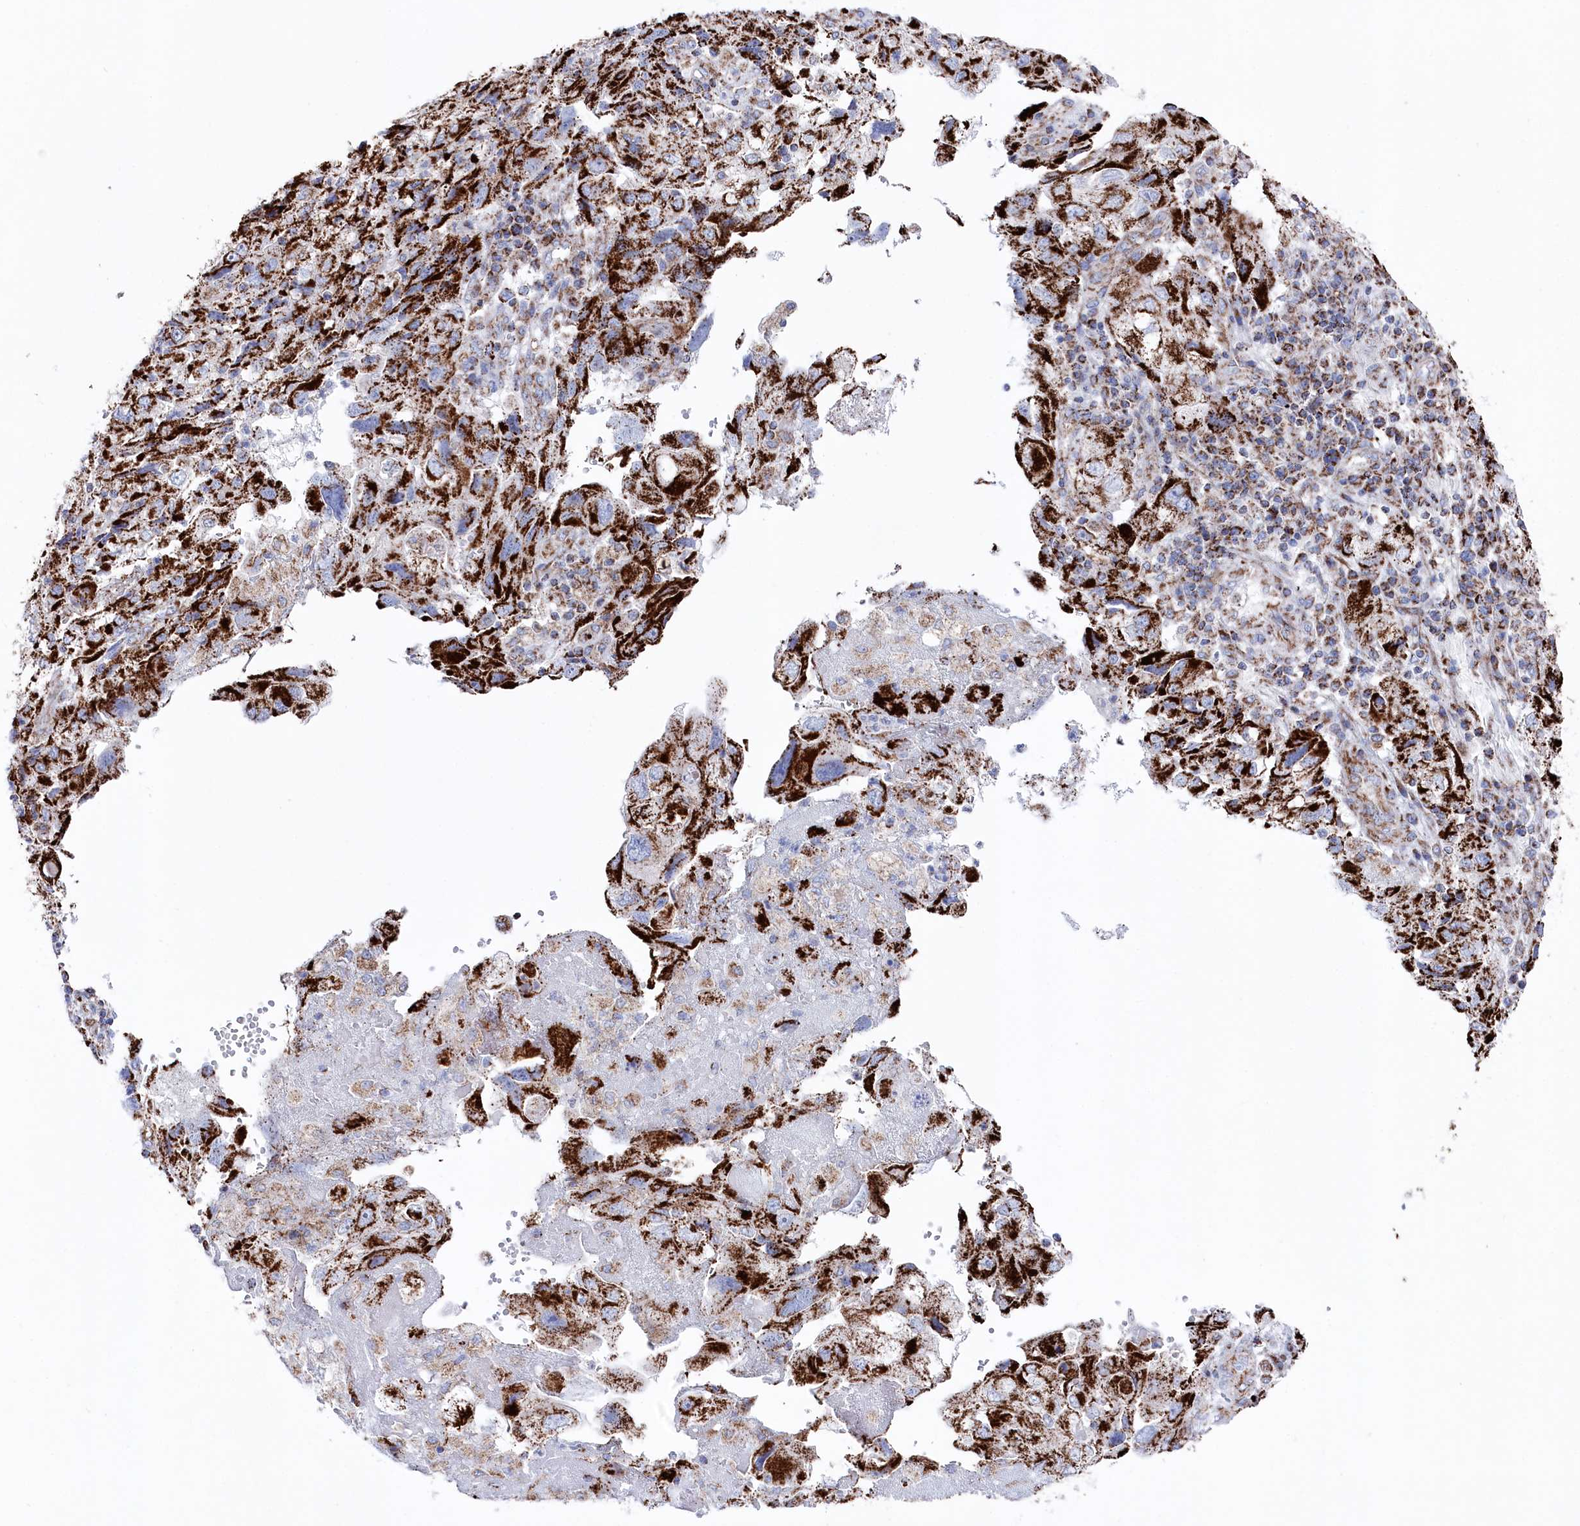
{"staining": {"intensity": "strong", "quantity": ">75%", "location": "cytoplasmic/membranous"}, "tissue": "endometrial cancer", "cell_type": "Tumor cells", "image_type": "cancer", "snomed": [{"axis": "morphology", "description": "Adenocarcinoma, NOS"}, {"axis": "topography", "description": "Endometrium"}], "caption": "Protein staining by immunohistochemistry exhibits strong cytoplasmic/membranous positivity in about >75% of tumor cells in endometrial cancer (adenocarcinoma). (IHC, brightfield microscopy, high magnification).", "gene": "GLS2", "patient": {"sex": "female", "age": 49}}